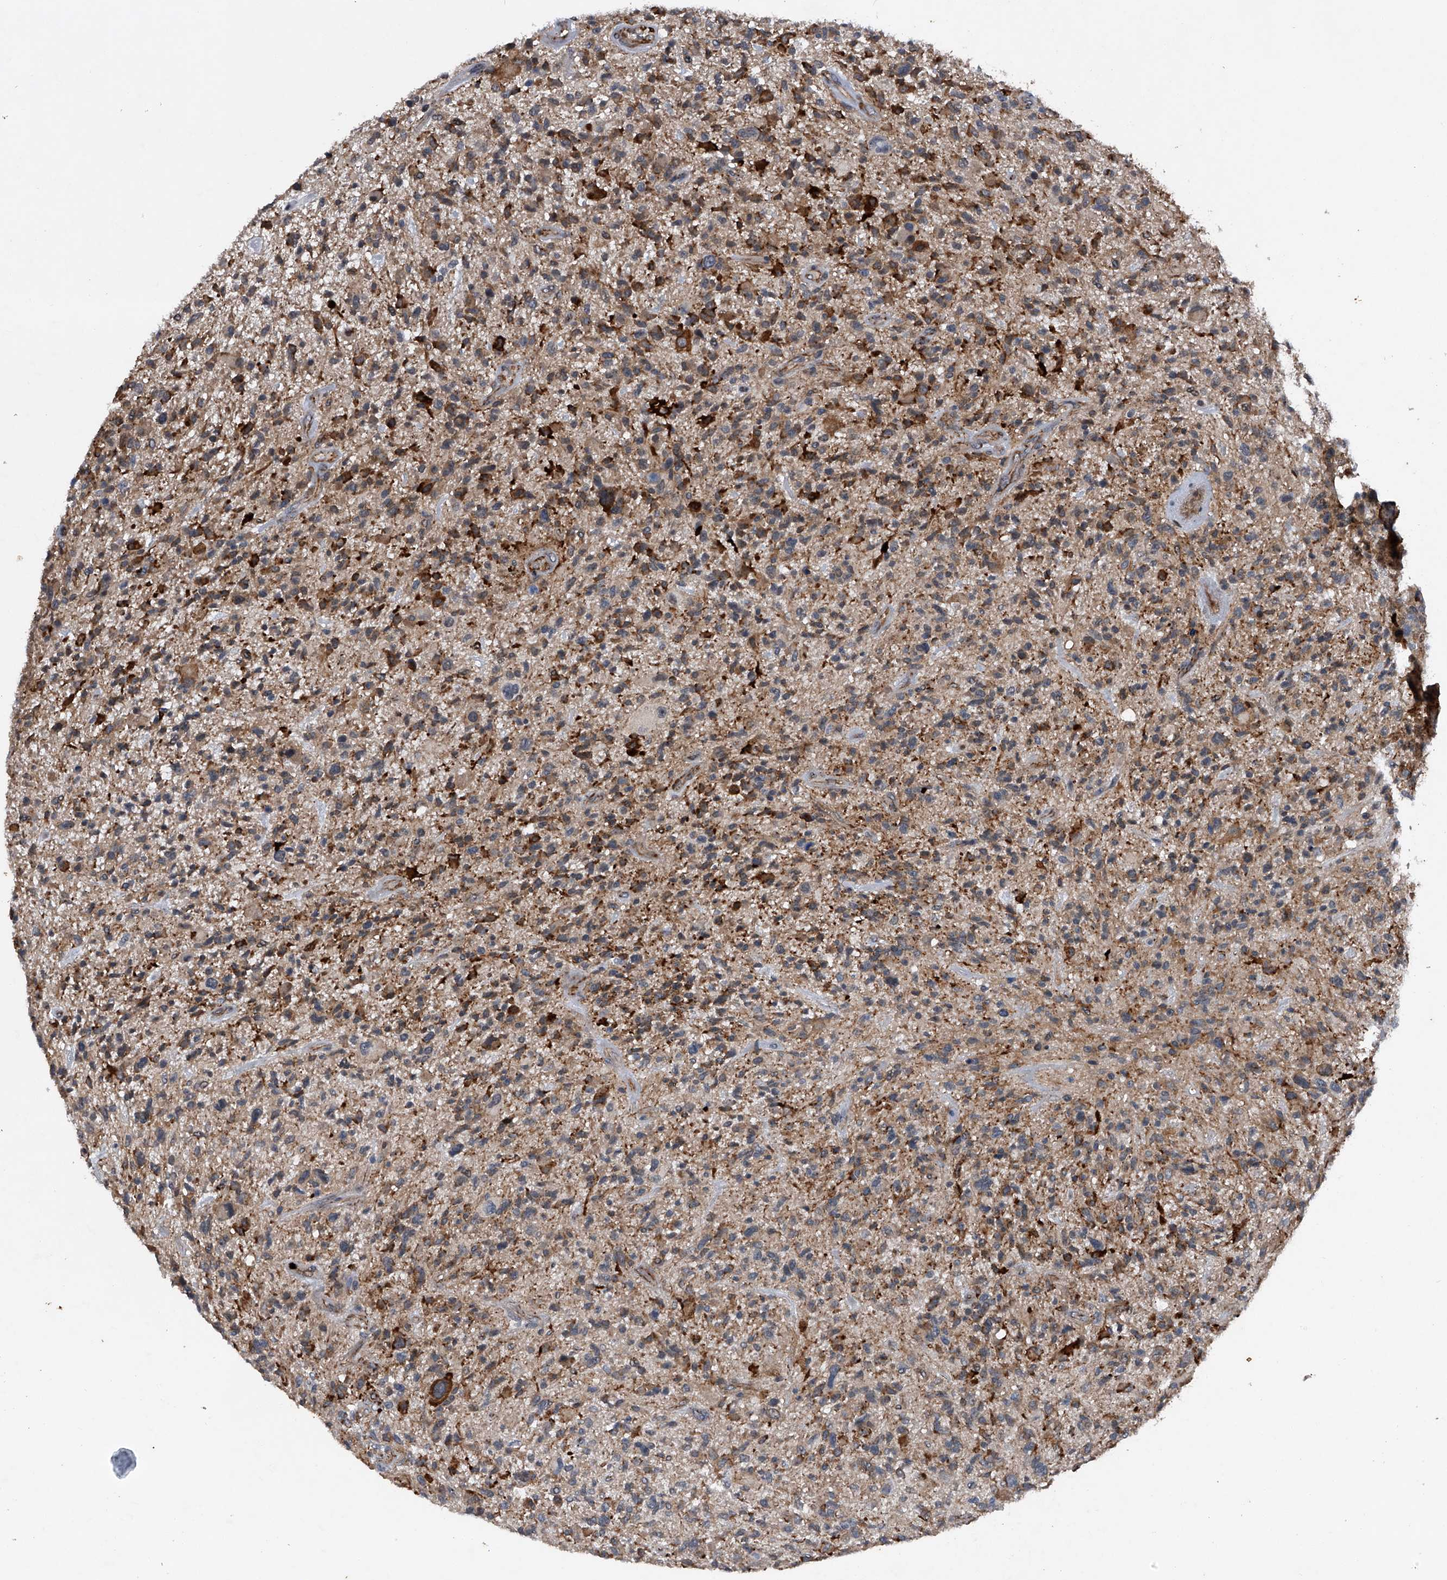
{"staining": {"intensity": "moderate", "quantity": "25%-75%", "location": "cytoplasmic/membranous"}, "tissue": "glioma", "cell_type": "Tumor cells", "image_type": "cancer", "snomed": [{"axis": "morphology", "description": "Glioma, malignant, High grade"}, {"axis": "topography", "description": "Brain"}], "caption": "Malignant high-grade glioma stained with a brown dye reveals moderate cytoplasmic/membranous positive staining in about 25%-75% of tumor cells.", "gene": "MAPKAP1", "patient": {"sex": "male", "age": 47}}